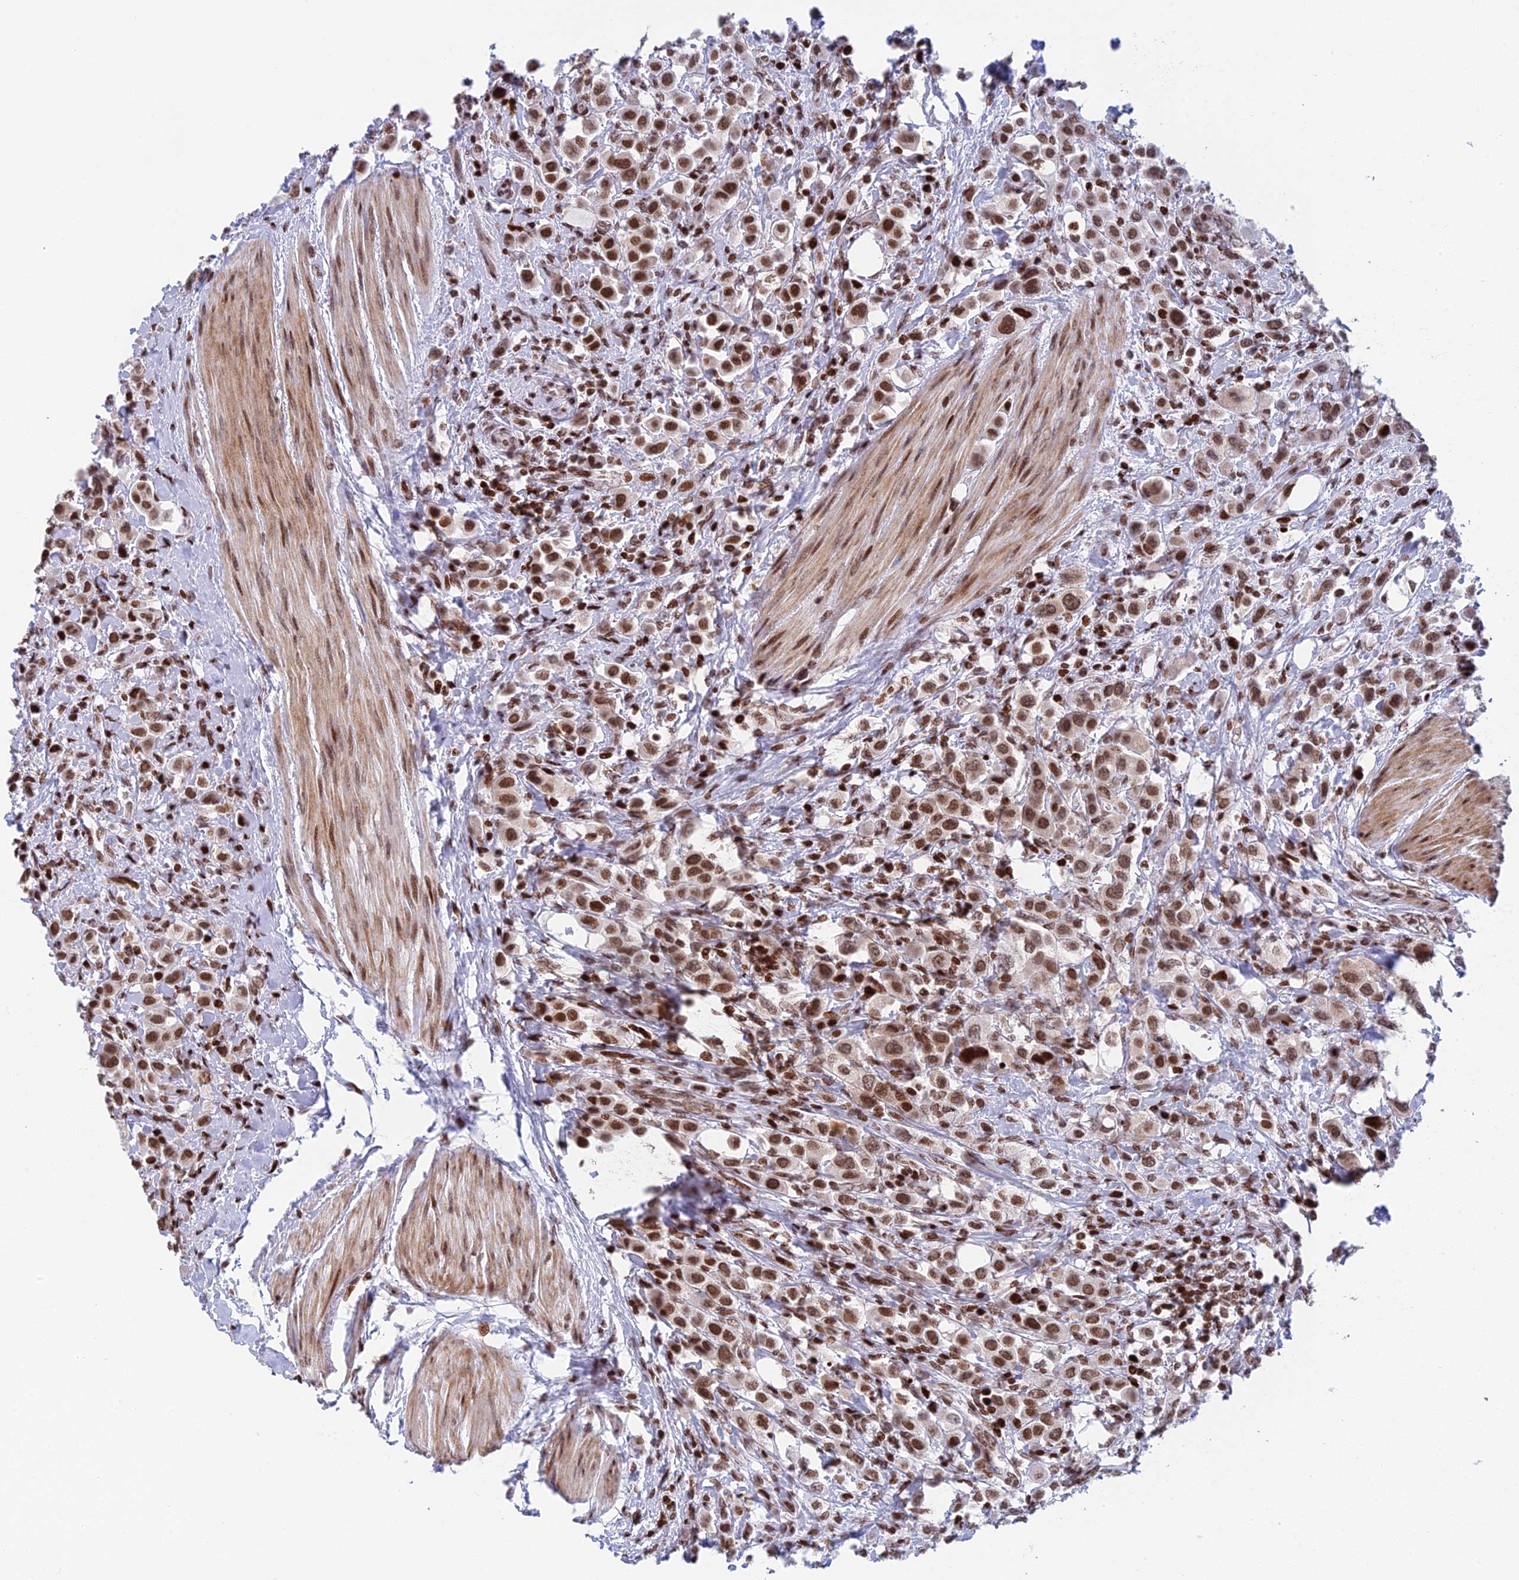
{"staining": {"intensity": "moderate", "quantity": ">75%", "location": "nuclear"}, "tissue": "urothelial cancer", "cell_type": "Tumor cells", "image_type": "cancer", "snomed": [{"axis": "morphology", "description": "Urothelial carcinoma, High grade"}, {"axis": "topography", "description": "Urinary bladder"}], "caption": "A micrograph showing moderate nuclear expression in approximately >75% of tumor cells in urothelial cancer, as visualized by brown immunohistochemical staining.", "gene": "RPAP1", "patient": {"sex": "male", "age": 50}}